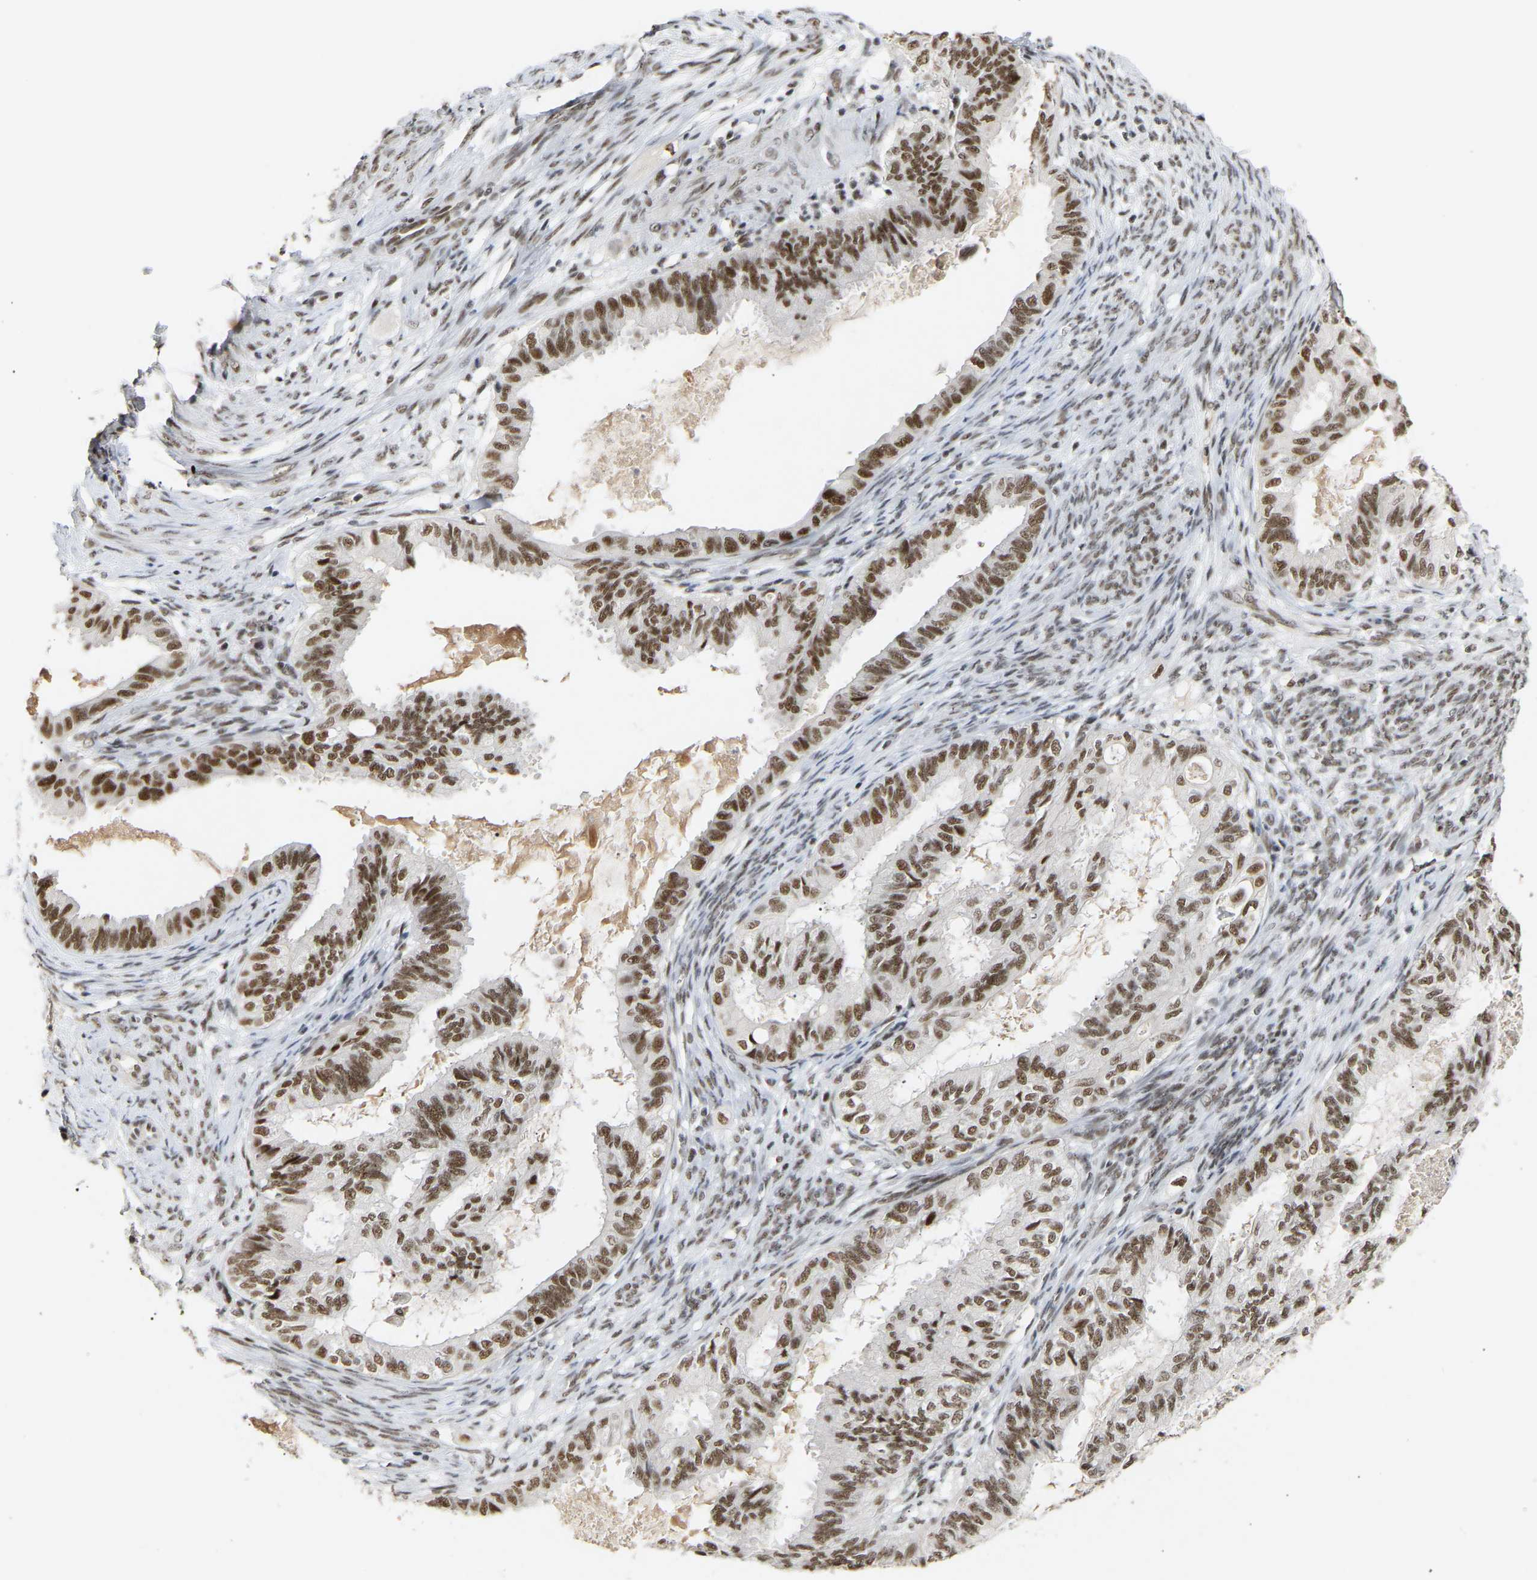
{"staining": {"intensity": "moderate", "quantity": ">75%", "location": "nuclear"}, "tissue": "cervical cancer", "cell_type": "Tumor cells", "image_type": "cancer", "snomed": [{"axis": "morphology", "description": "Normal tissue, NOS"}, {"axis": "morphology", "description": "Adenocarcinoma, NOS"}, {"axis": "topography", "description": "Cervix"}, {"axis": "topography", "description": "Endometrium"}], "caption": "DAB immunohistochemical staining of adenocarcinoma (cervical) demonstrates moderate nuclear protein expression in about >75% of tumor cells.", "gene": "NELFB", "patient": {"sex": "female", "age": 86}}